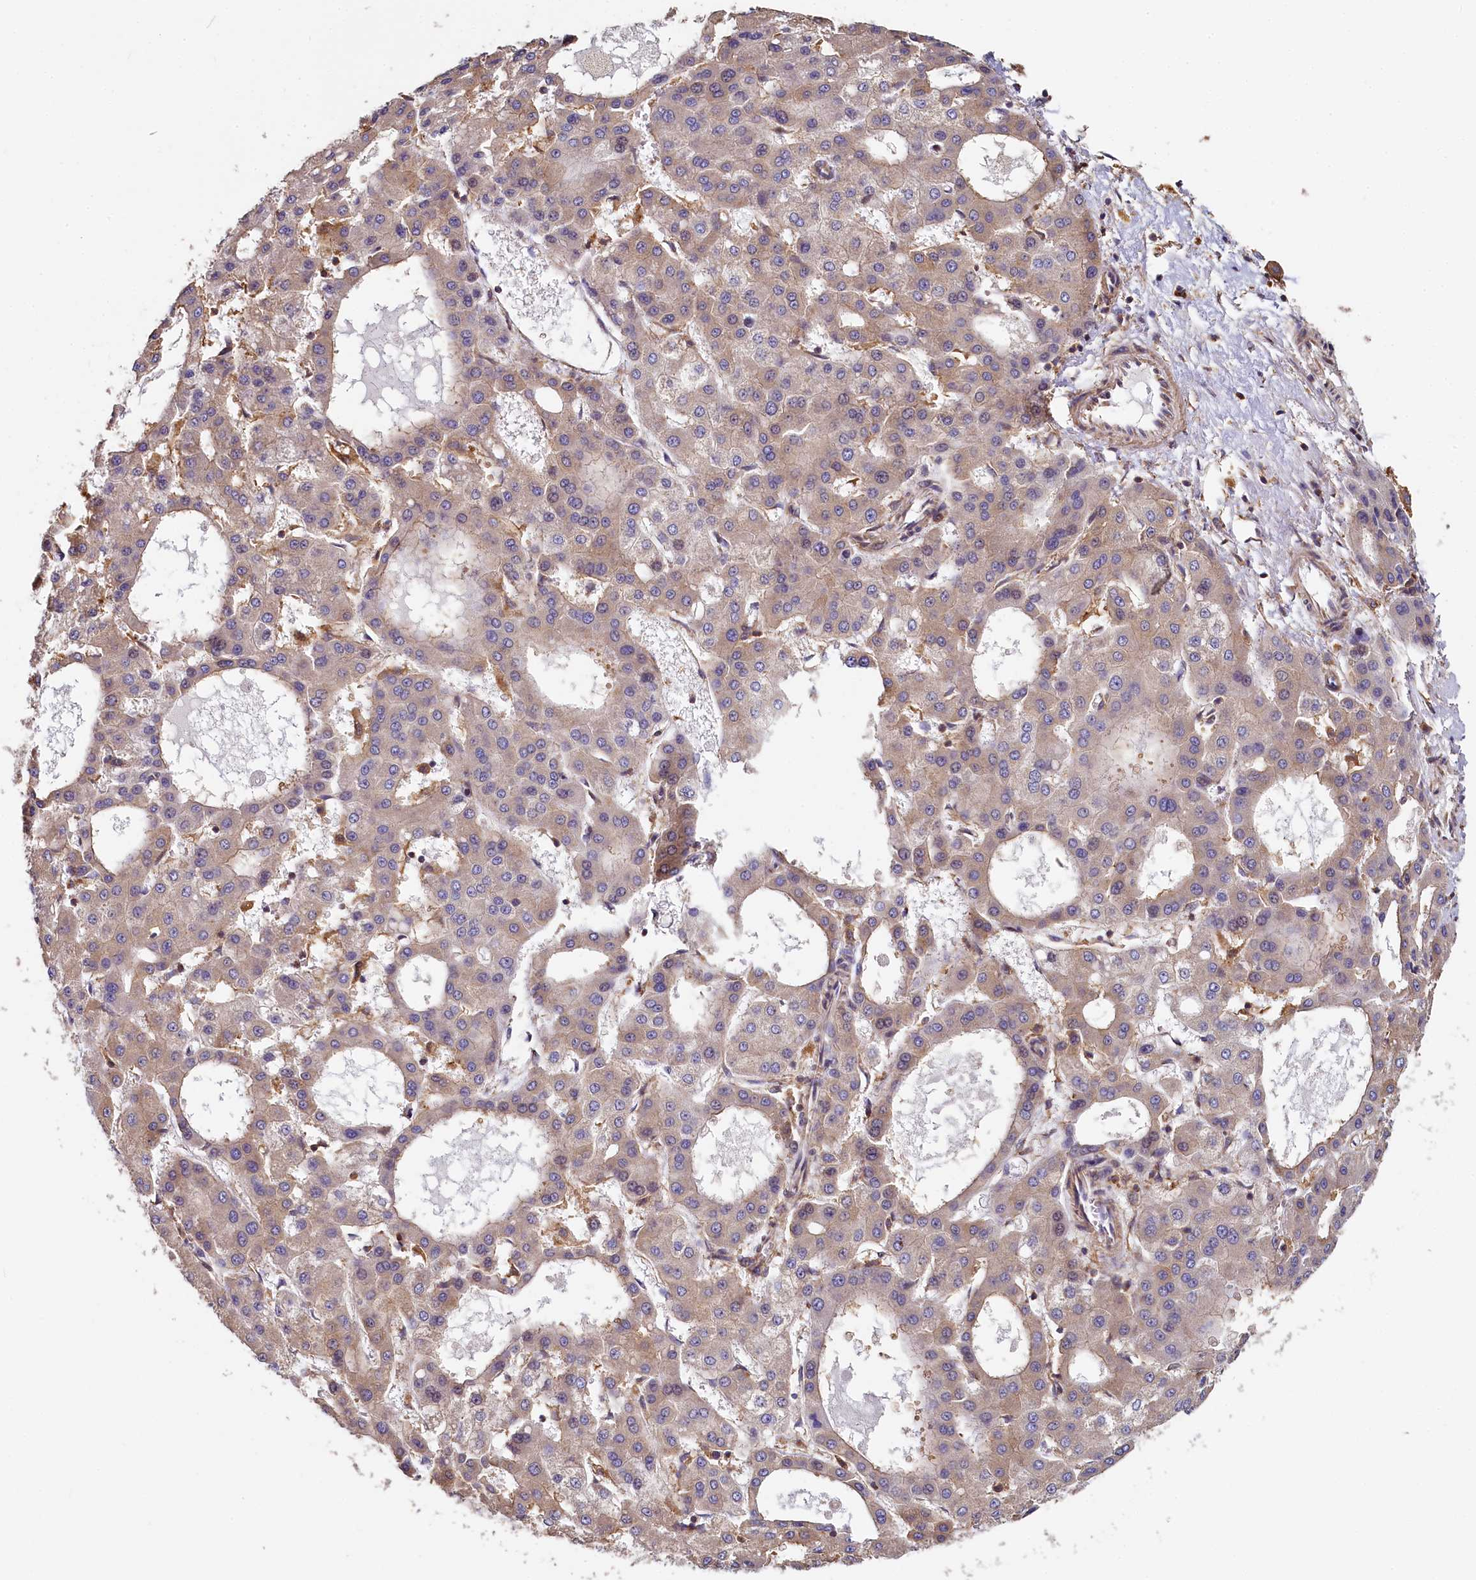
{"staining": {"intensity": "weak", "quantity": ">75%", "location": "cytoplasmic/membranous"}, "tissue": "liver cancer", "cell_type": "Tumor cells", "image_type": "cancer", "snomed": [{"axis": "morphology", "description": "Carcinoma, Hepatocellular, NOS"}, {"axis": "topography", "description": "Liver"}], "caption": "Liver cancer tissue exhibits weak cytoplasmic/membranous positivity in about >75% of tumor cells, visualized by immunohistochemistry. (DAB IHC, brown staining for protein, blue staining for nuclei).", "gene": "PPIP5K1", "patient": {"sex": "male", "age": 47}}